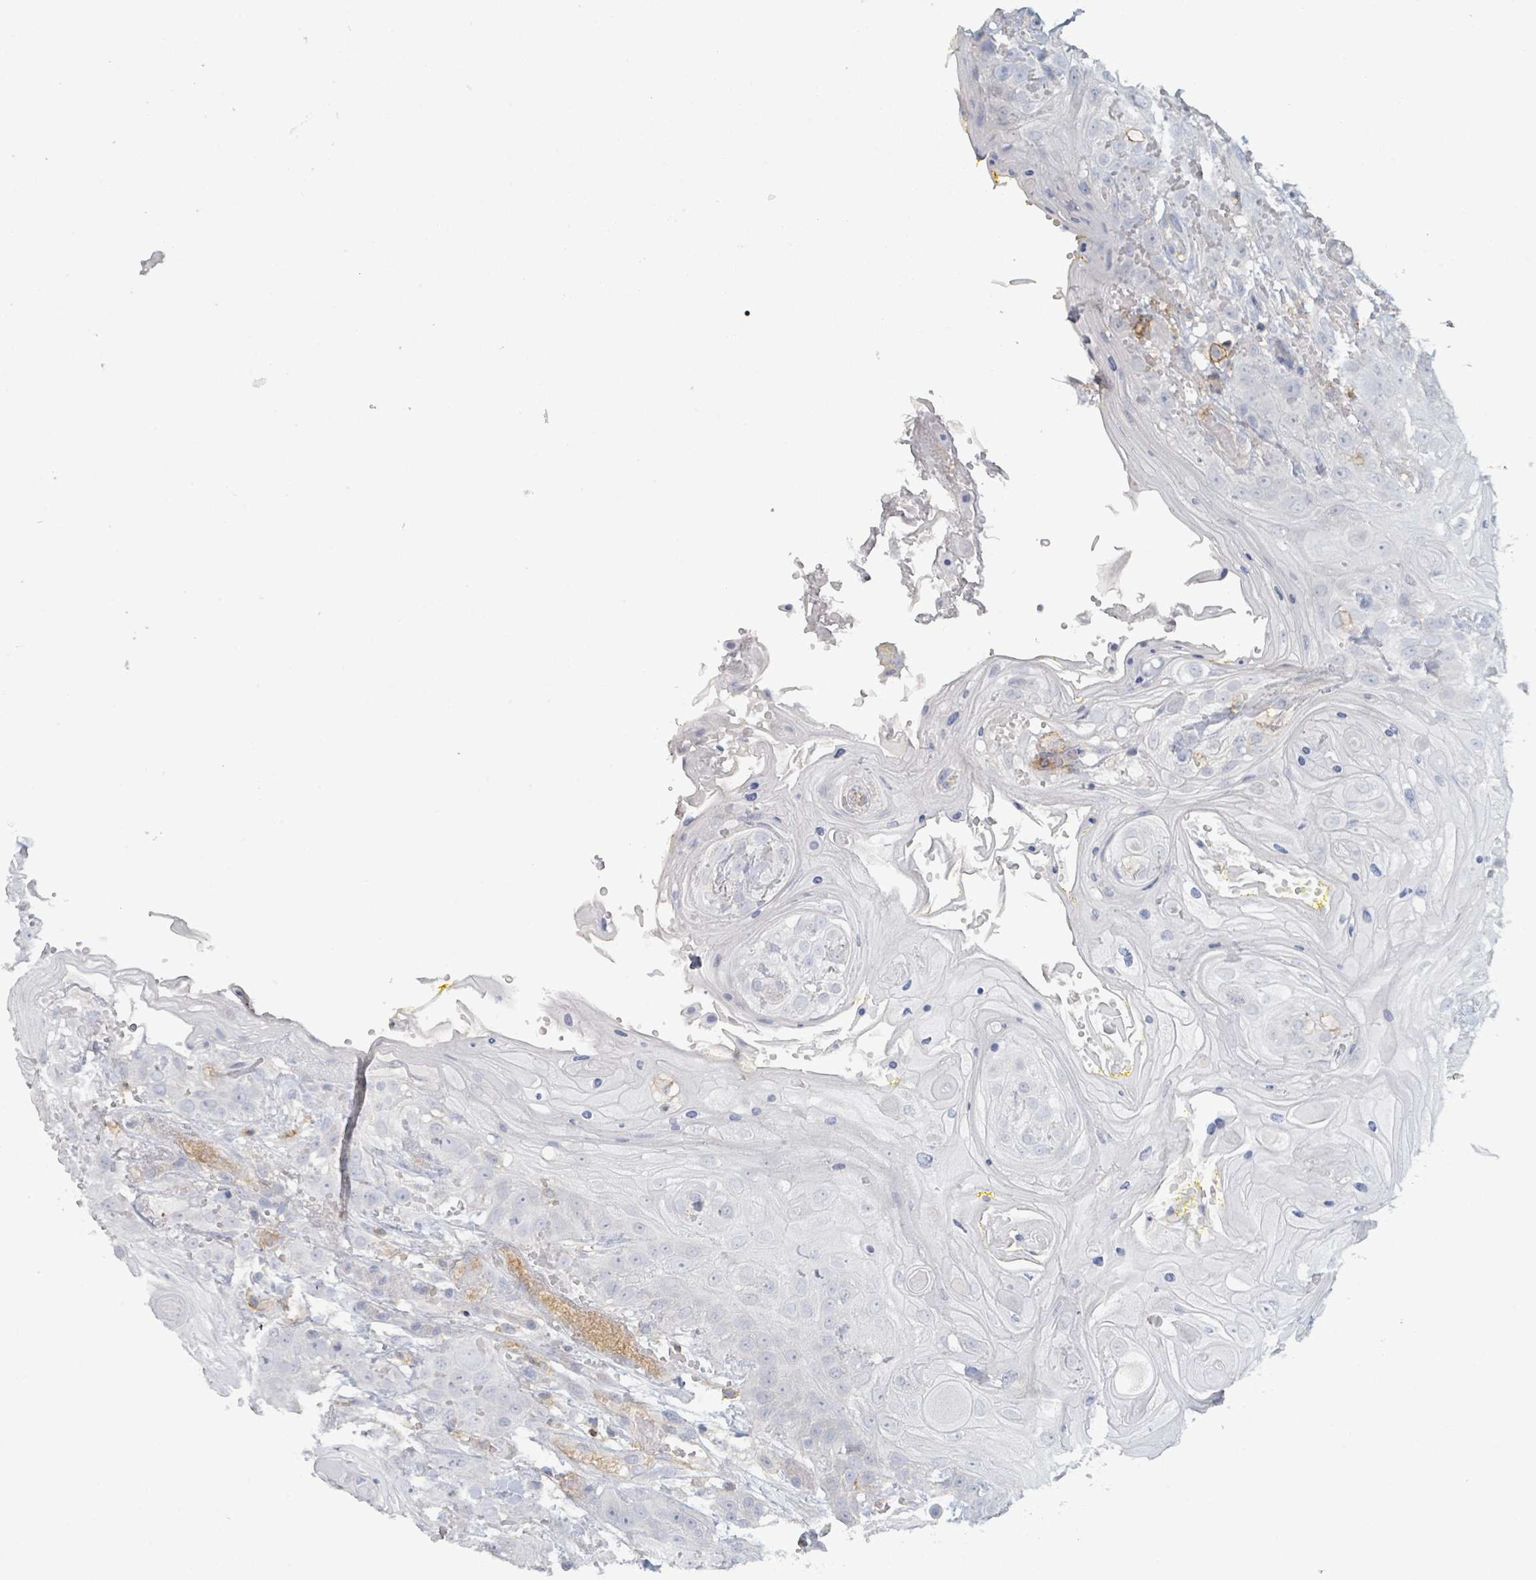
{"staining": {"intensity": "negative", "quantity": "none", "location": "none"}, "tissue": "head and neck cancer", "cell_type": "Tumor cells", "image_type": "cancer", "snomed": [{"axis": "morphology", "description": "Squamous cell carcinoma, NOS"}, {"axis": "topography", "description": "Head-Neck"}], "caption": "Immunohistochemistry (IHC) of human head and neck cancer shows no positivity in tumor cells. The staining was performed using DAB to visualize the protein expression in brown, while the nuclei were stained in blue with hematoxylin (Magnification: 20x).", "gene": "TNFRSF14", "patient": {"sex": "female", "age": 43}}